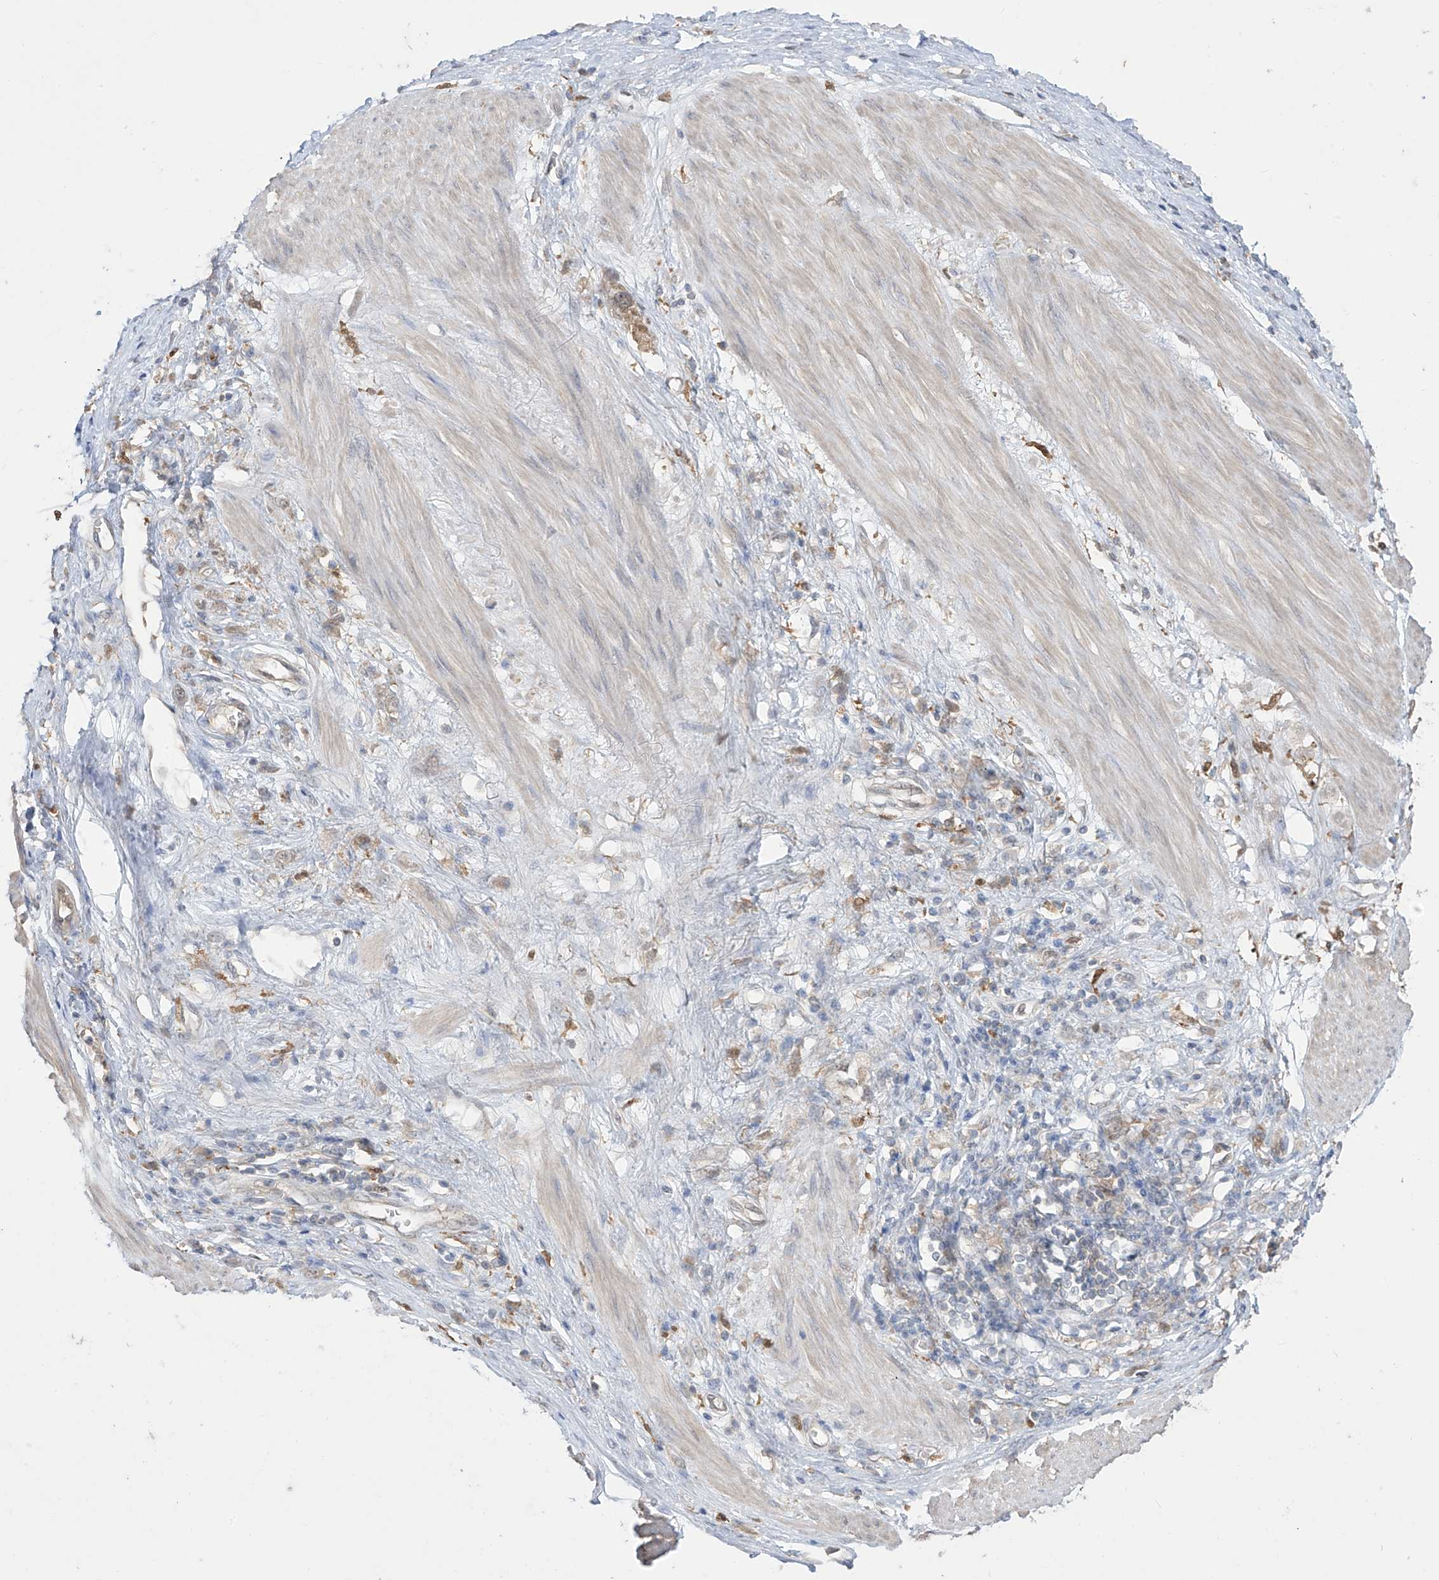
{"staining": {"intensity": "moderate", "quantity": ">75%", "location": "cytoplasmic/membranous,nuclear"}, "tissue": "stomach cancer", "cell_type": "Tumor cells", "image_type": "cancer", "snomed": [{"axis": "morphology", "description": "Adenocarcinoma, NOS"}, {"axis": "topography", "description": "Stomach"}], "caption": "Stomach cancer tissue reveals moderate cytoplasmic/membranous and nuclear staining in about >75% of tumor cells, visualized by immunohistochemistry.", "gene": "IDH1", "patient": {"sex": "female", "age": 76}}